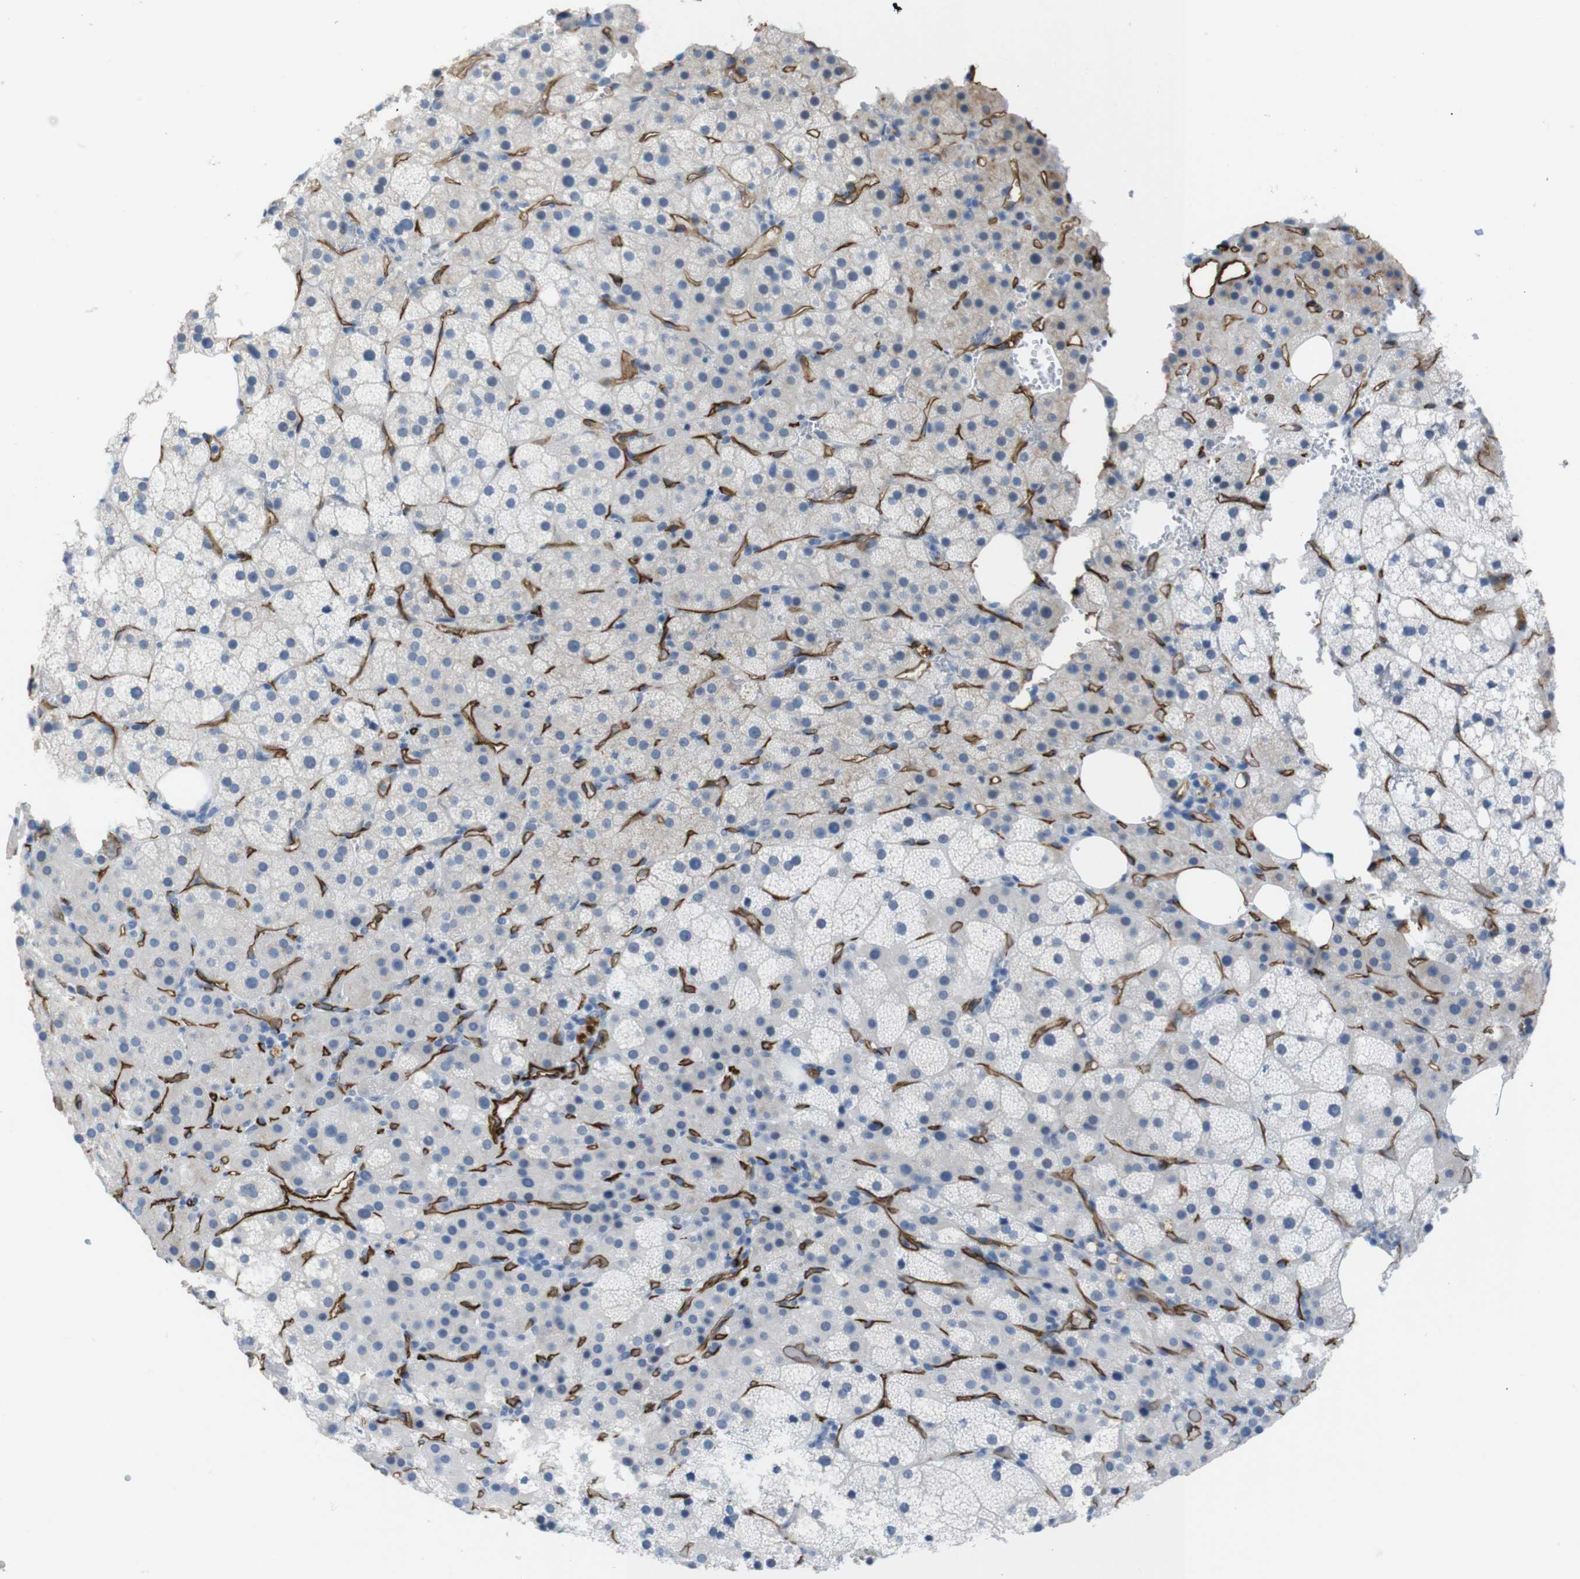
{"staining": {"intensity": "negative", "quantity": "none", "location": "none"}, "tissue": "adrenal gland", "cell_type": "Glandular cells", "image_type": "normal", "snomed": [{"axis": "morphology", "description": "Normal tissue, NOS"}, {"axis": "topography", "description": "Adrenal gland"}], "caption": "Immunohistochemical staining of benign human adrenal gland exhibits no significant expression in glandular cells. Nuclei are stained in blue.", "gene": "HSPA12B", "patient": {"sex": "female", "age": 59}}